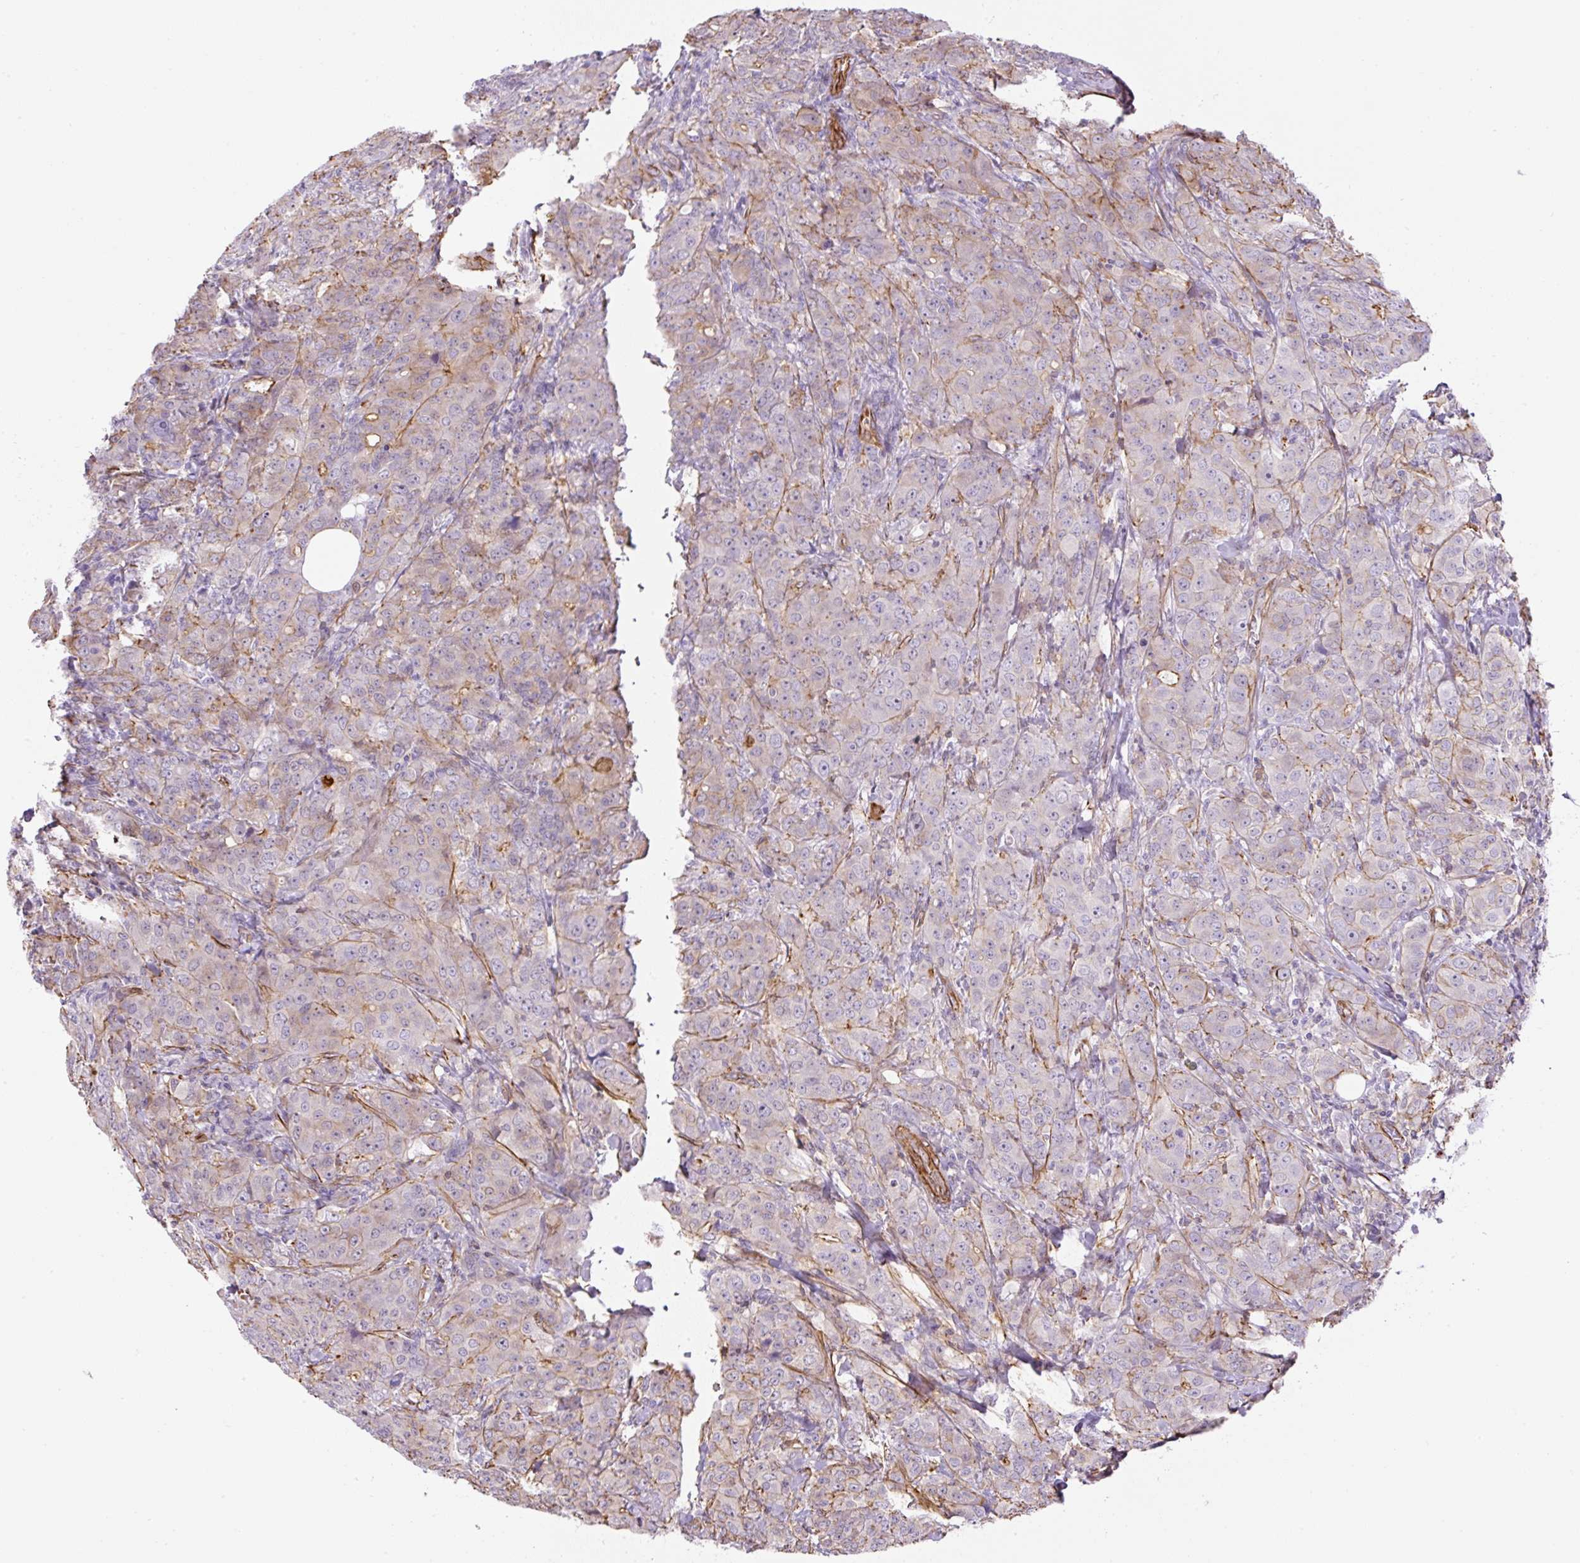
{"staining": {"intensity": "moderate", "quantity": "<25%", "location": "cytoplasmic/membranous"}, "tissue": "breast cancer", "cell_type": "Tumor cells", "image_type": "cancer", "snomed": [{"axis": "morphology", "description": "Duct carcinoma"}, {"axis": "topography", "description": "Breast"}], "caption": "Breast cancer stained for a protein (brown) reveals moderate cytoplasmic/membranous positive staining in approximately <25% of tumor cells.", "gene": "B3GALT5", "patient": {"sex": "female", "age": 43}}